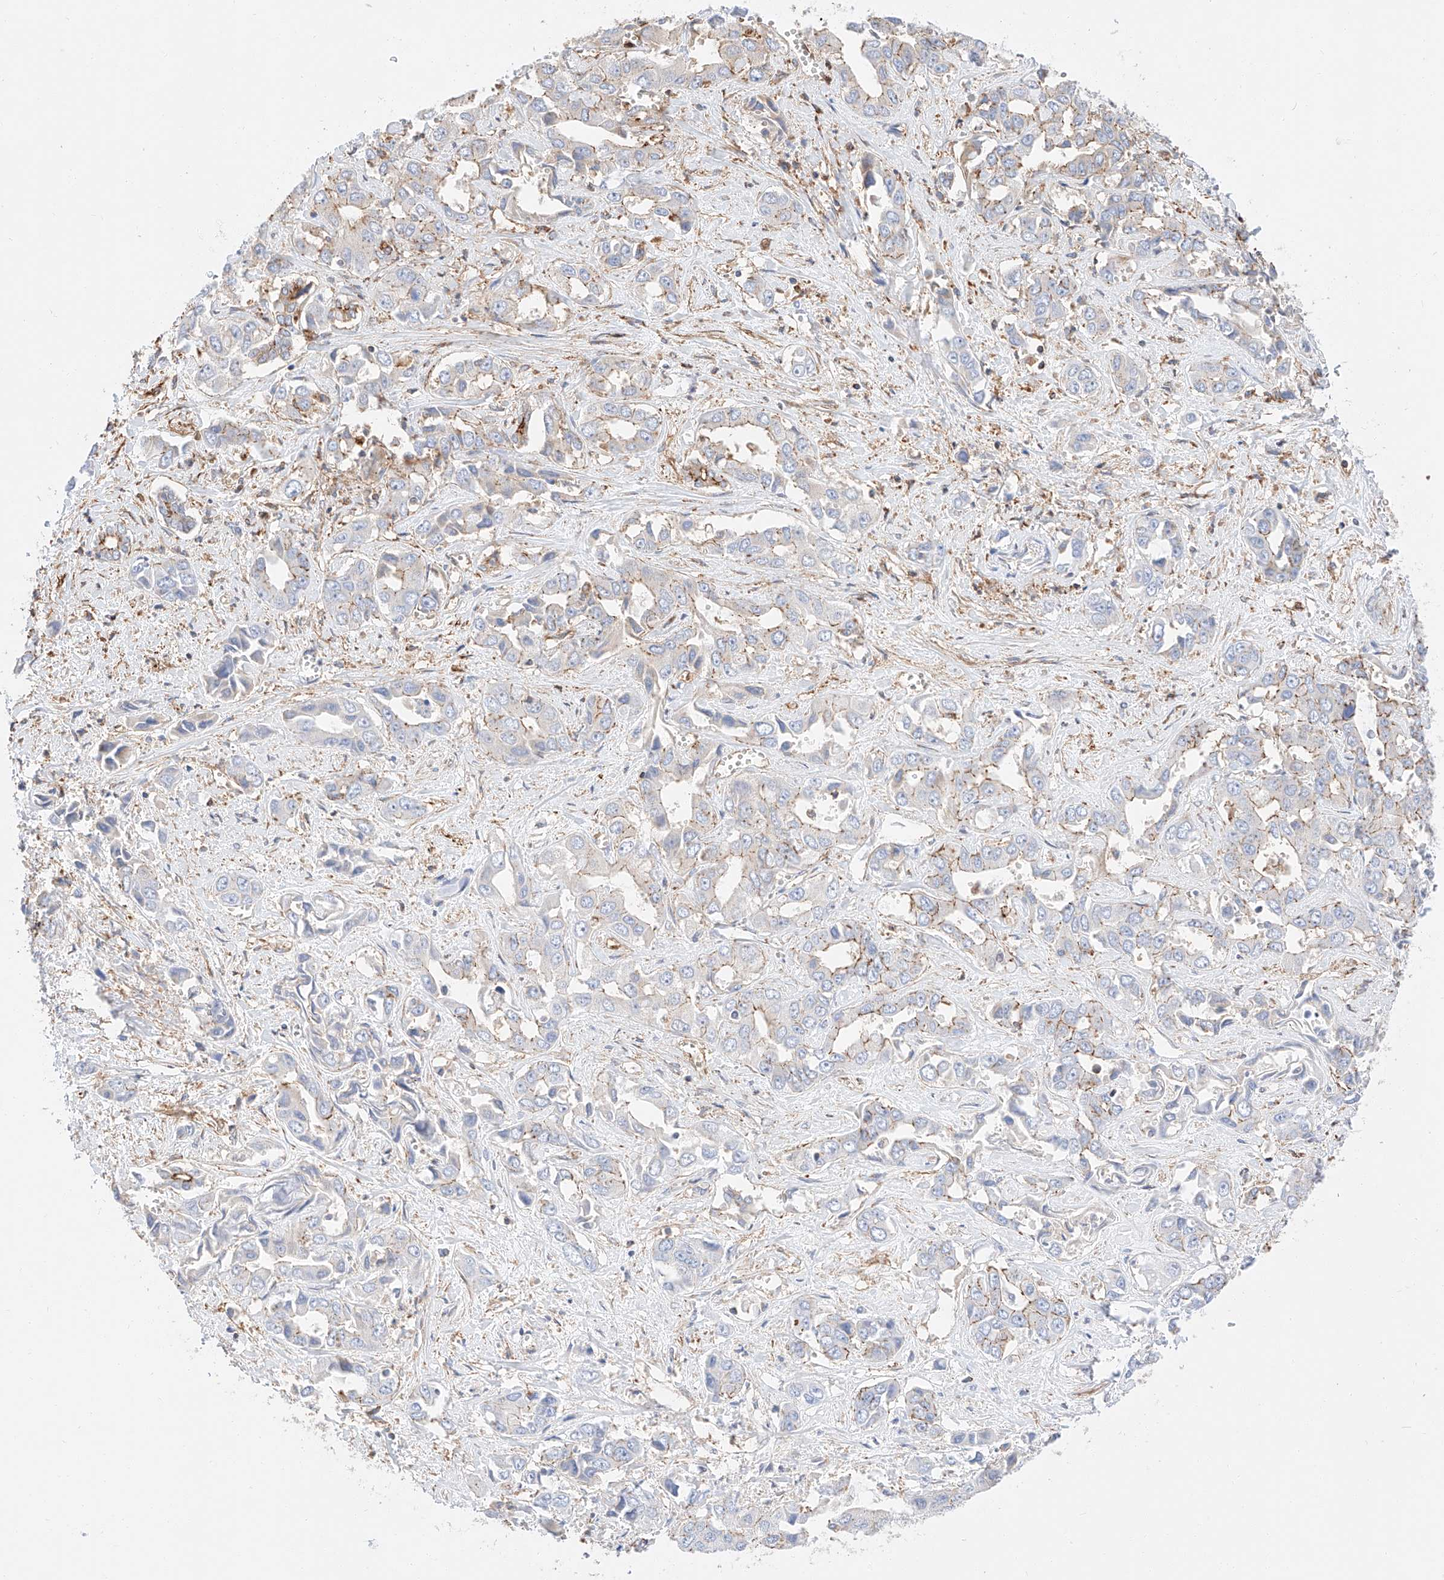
{"staining": {"intensity": "negative", "quantity": "none", "location": "none"}, "tissue": "liver cancer", "cell_type": "Tumor cells", "image_type": "cancer", "snomed": [{"axis": "morphology", "description": "Cholangiocarcinoma"}, {"axis": "topography", "description": "Liver"}], "caption": "Immunohistochemistry (IHC) image of liver cancer stained for a protein (brown), which reveals no expression in tumor cells. (DAB immunohistochemistry, high magnification).", "gene": "HAUS4", "patient": {"sex": "female", "age": 52}}